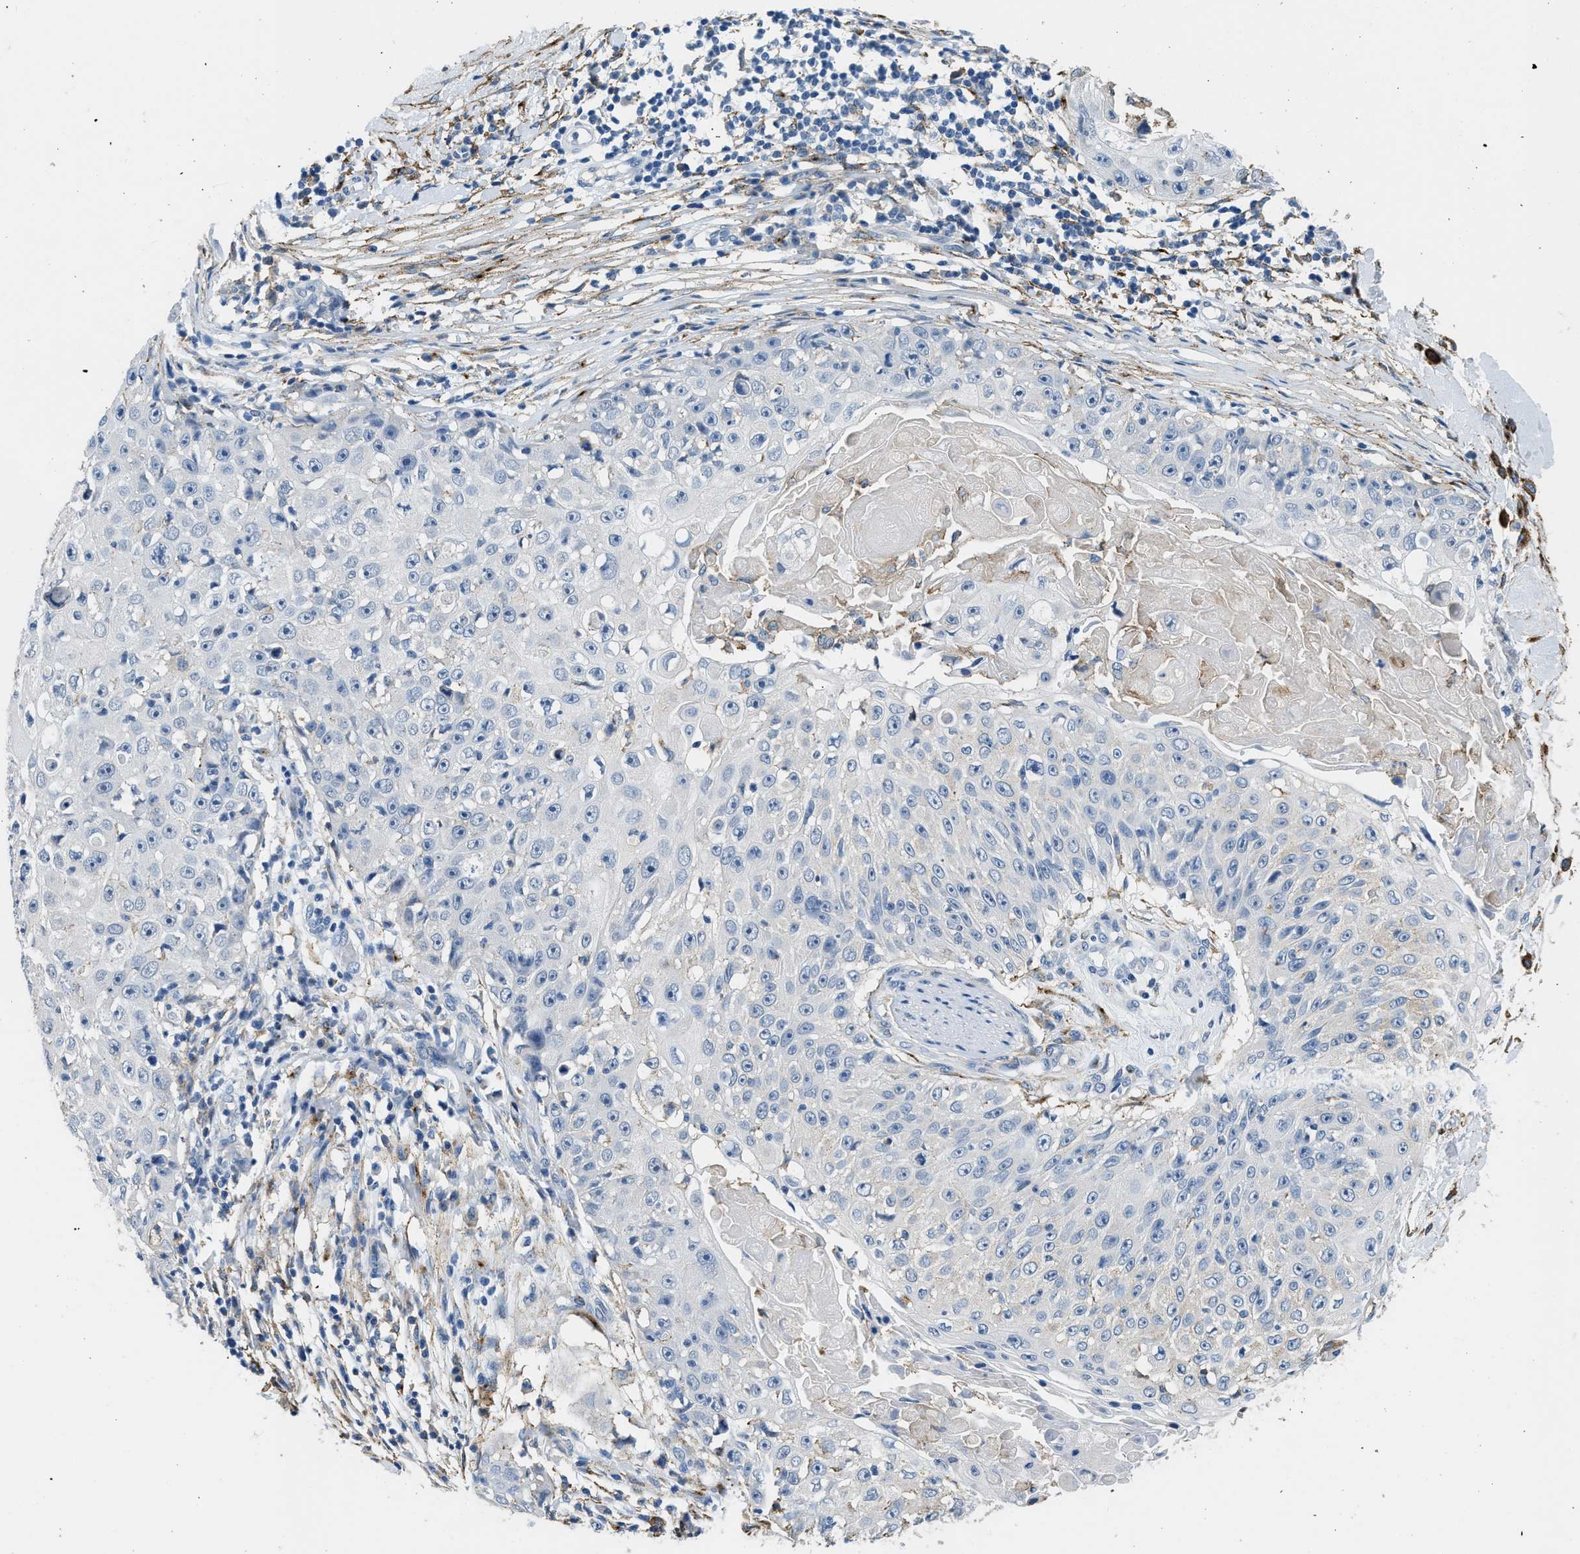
{"staining": {"intensity": "negative", "quantity": "none", "location": "none"}, "tissue": "skin cancer", "cell_type": "Tumor cells", "image_type": "cancer", "snomed": [{"axis": "morphology", "description": "Squamous cell carcinoma, NOS"}, {"axis": "topography", "description": "Skin"}], "caption": "IHC photomicrograph of neoplastic tissue: human squamous cell carcinoma (skin) stained with DAB demonstrates no significant protein positivity in tumor cells. (Stains: DAB immunohistochemistry (IHC) with hematoxylin counter stain, Microscopy: brightfield microscopy at high magnification).", "gene": "LRP1", "patient": {"sex": "male", "age": 86}}